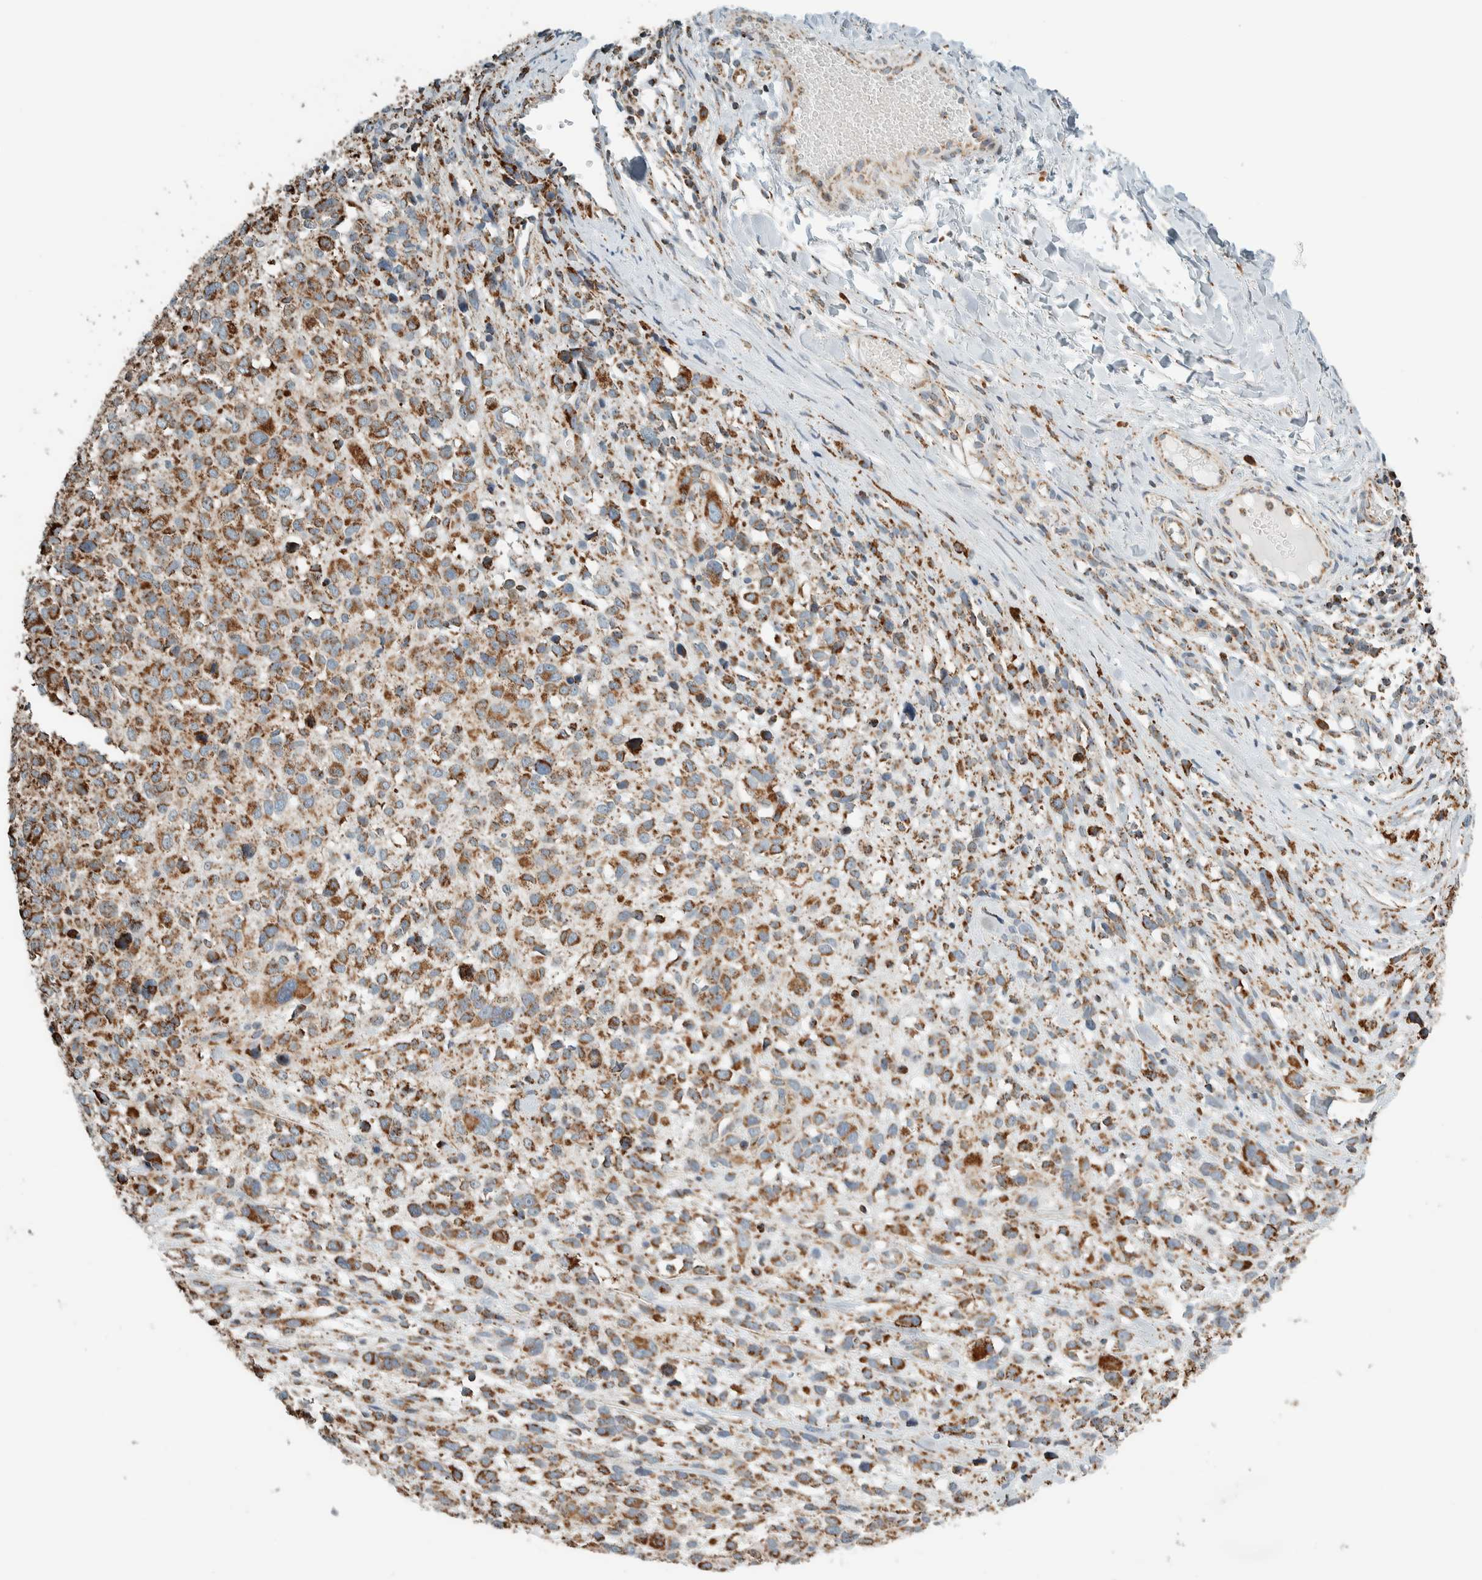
{"staining": {"intensity": "moderate", "quantity": ">75%", "location": "cytoplasmic/membranous"}, "tissue": "melanoma", "cell_type": "Tumor cells", "image_type": "cancer", "snomed": [{"axis": "morphology", "description": "Malignant melanoma, NOS"}, {"axis": "topography", "description": "Skin"}], "caption": "IHC (DAB (3,3'-diaminobenzidine)) staining of human malignant melanoma demonstrates moderate cytoplasmic/membranous protein staining in about >75% of tumor cells.", "gene": "ZNF454", "patient": {"sex": "female", "age": 55}}